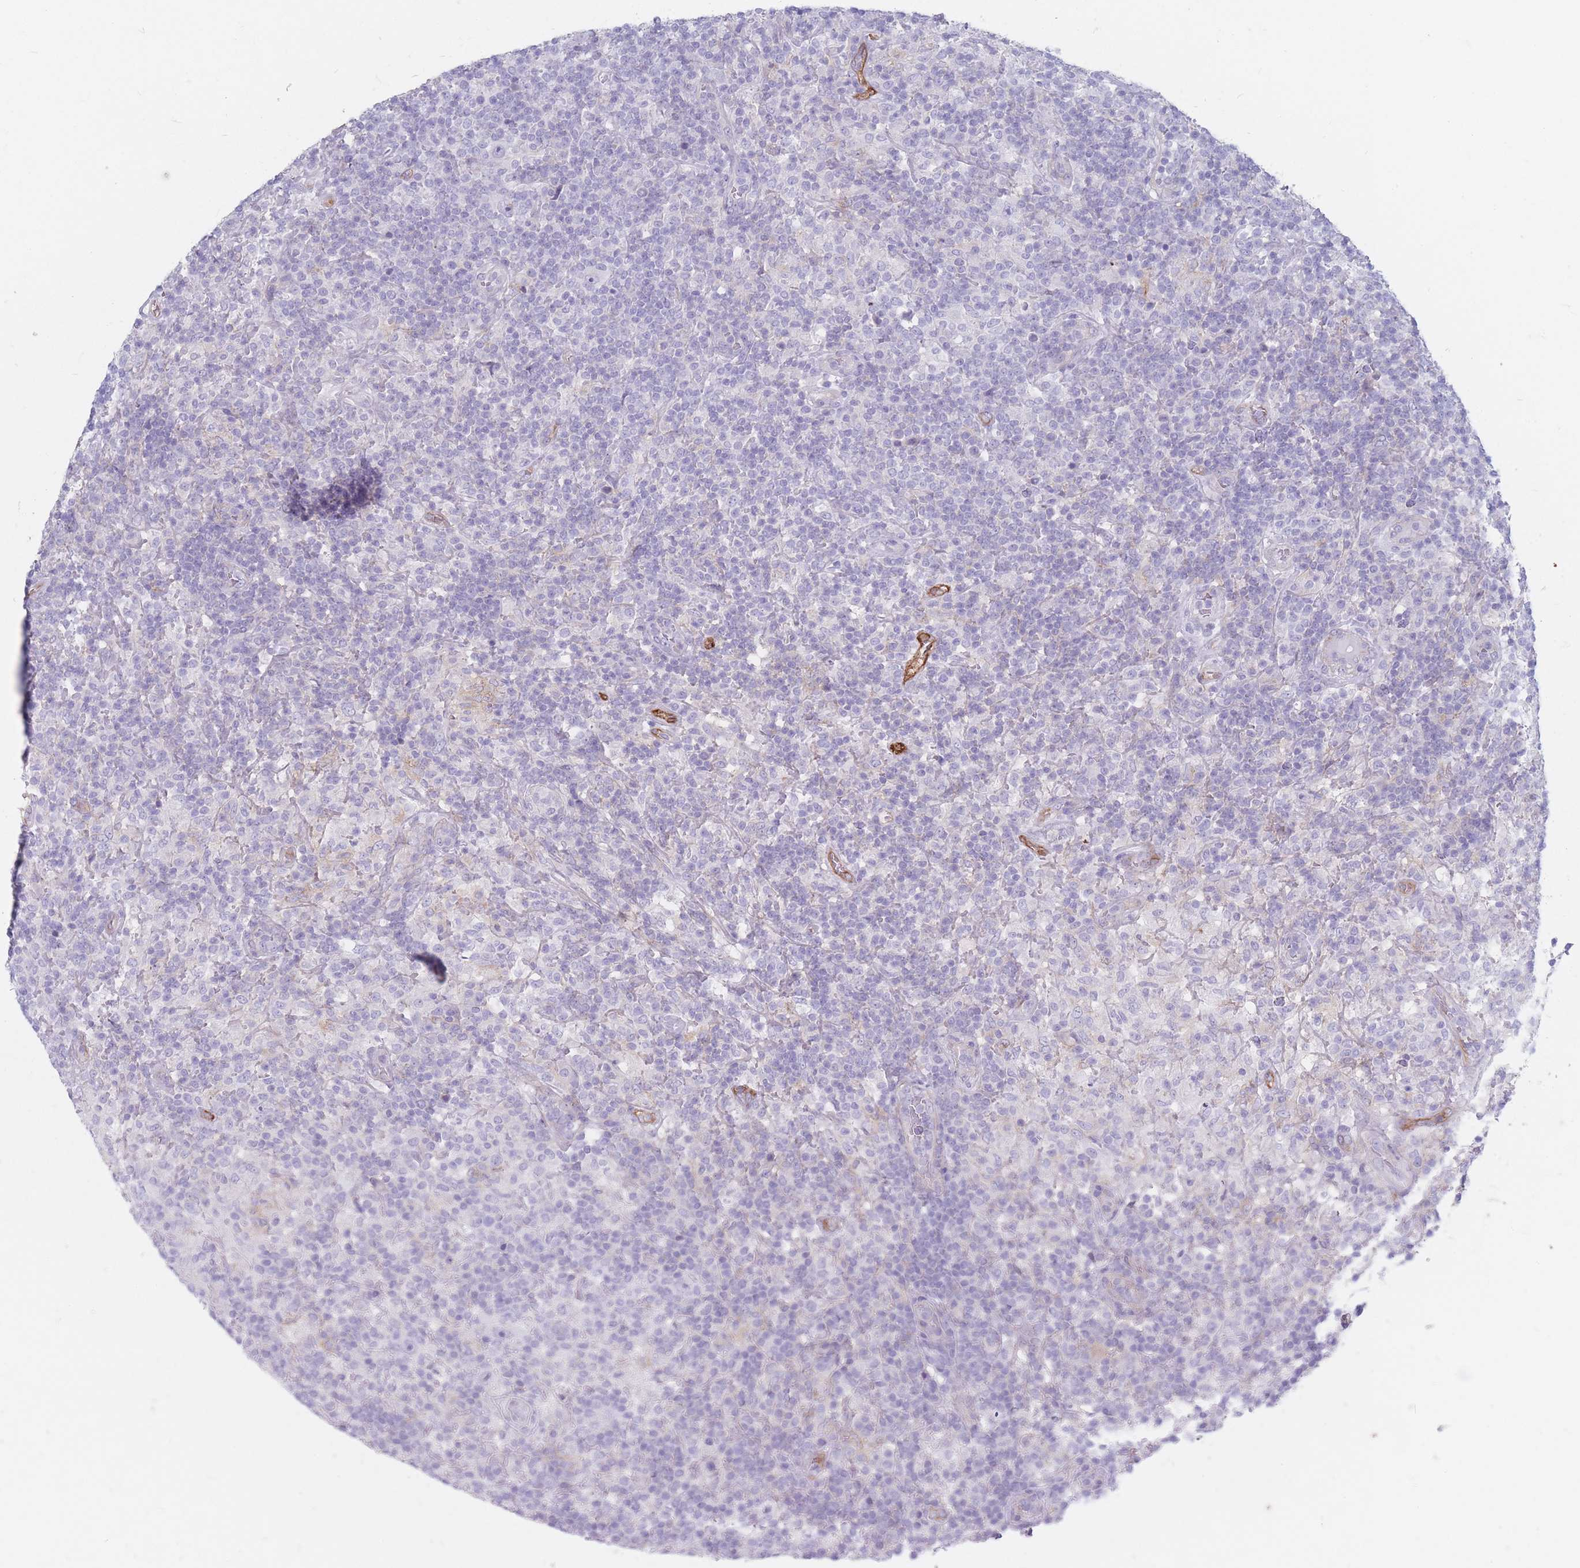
{"staining": {"intensity": "negative", "quantity": "none", "location": "none"}, "tissue": "lymphoma", "cell_type": "Tumor cells", "image_type": "cancer", "snomed": [{"axis": "morphology", "description": "Hodgkin's disease, NOS"}, {"axis": "topography", "description": "Lymph node"}], "caption": "DAB immunohistochemical staining of human lymphoma shows no significant positivity in tumor cells.", "gene": "PLPP1", "patient": {"sex": "male", "age": 70}}